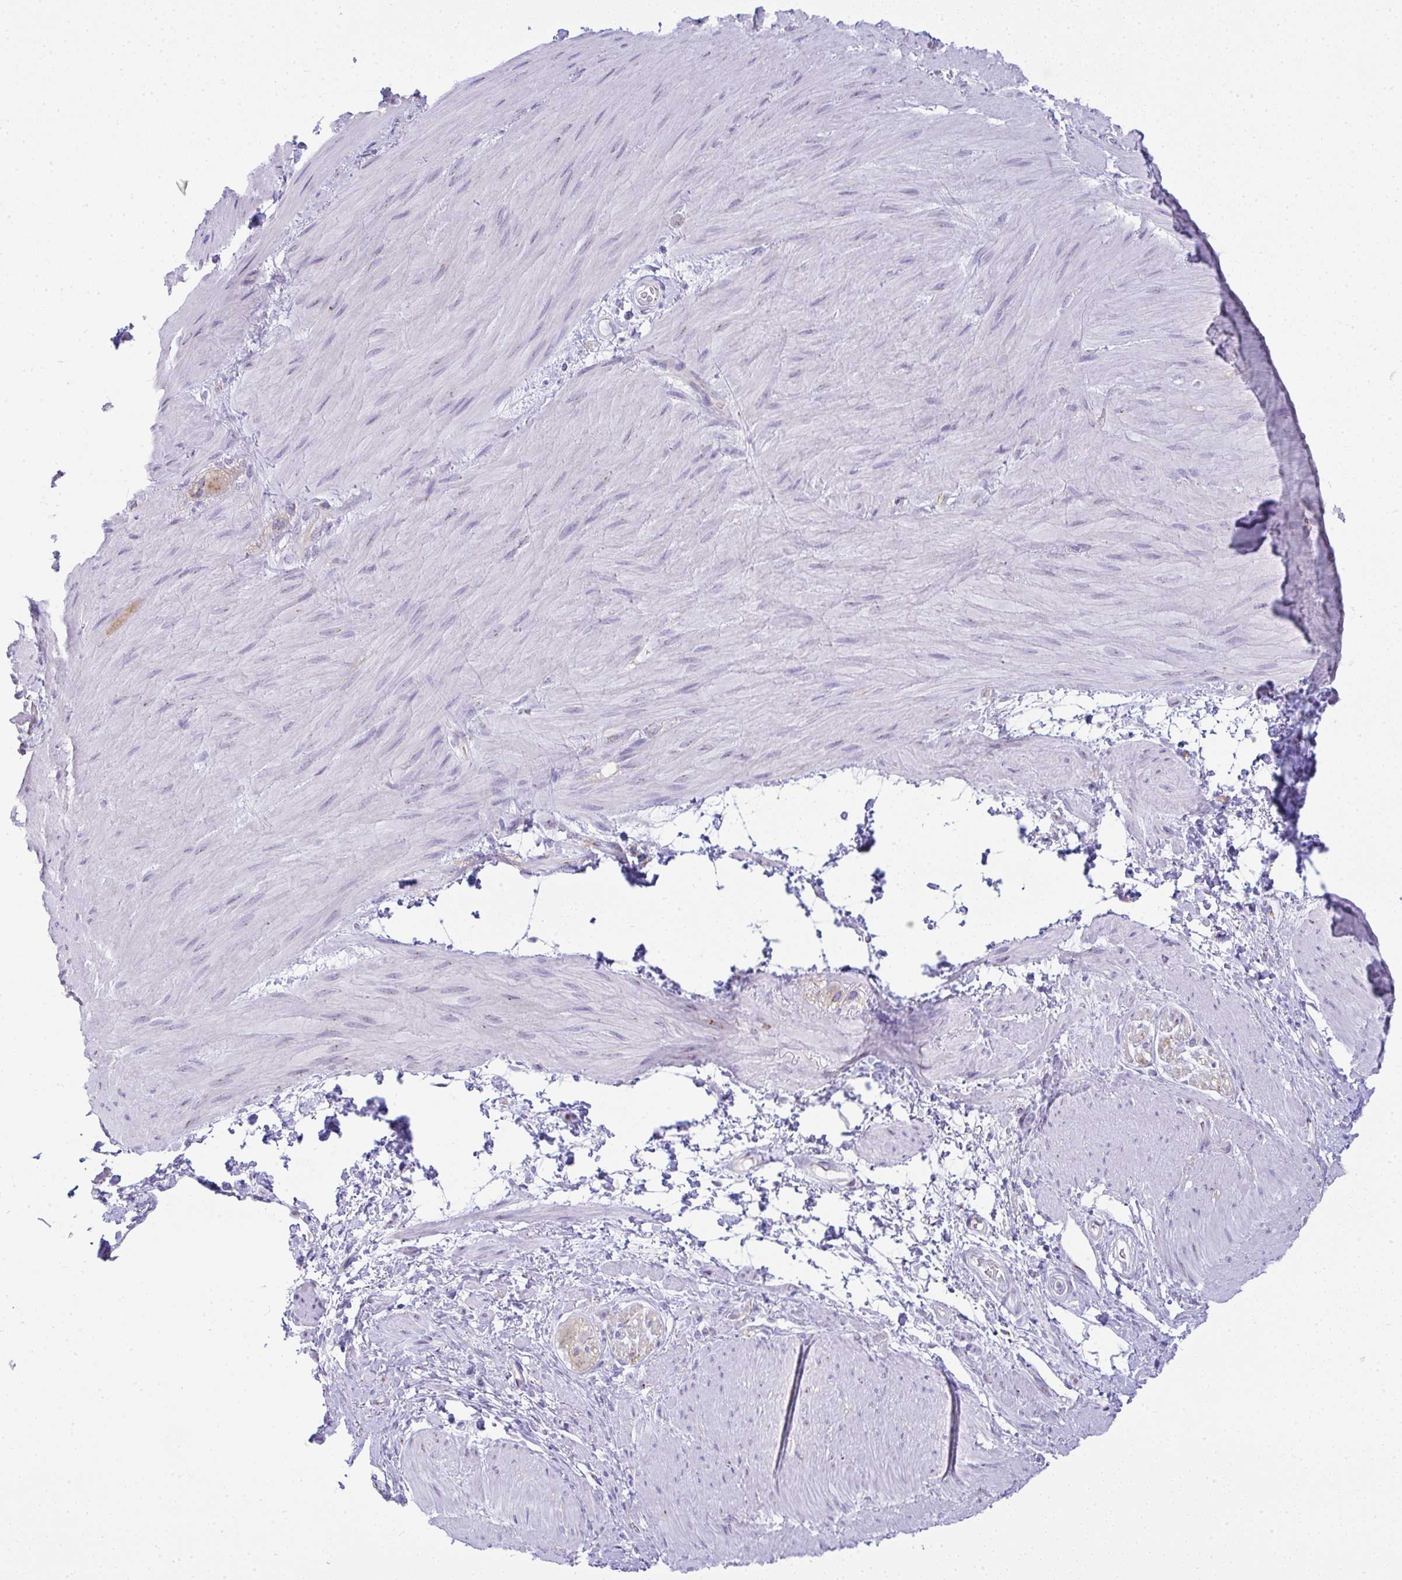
{"staining": {"intensity": "negative", "quantity": "none", "location": "none"}, "tissue": "smooth muscle", "cell_type": "Smooth muscle cells", "image_type": "normal", "snomed": [{"axis": "morphology", "description": "Normal tissue, NOS"}, {"axis": "topography", "description": "Smooth muscle"}, {"axis": "topography", "description": "Rectum"}], "caption": "Immunohistochemistry (IHC) photomicrograph of normal smooth muscle stained for a protein (brown), which demonstrates no staining in smooth muscle cells.", "gene": "FAM177A1", "patient": {"sex": "male", "age": 53}}